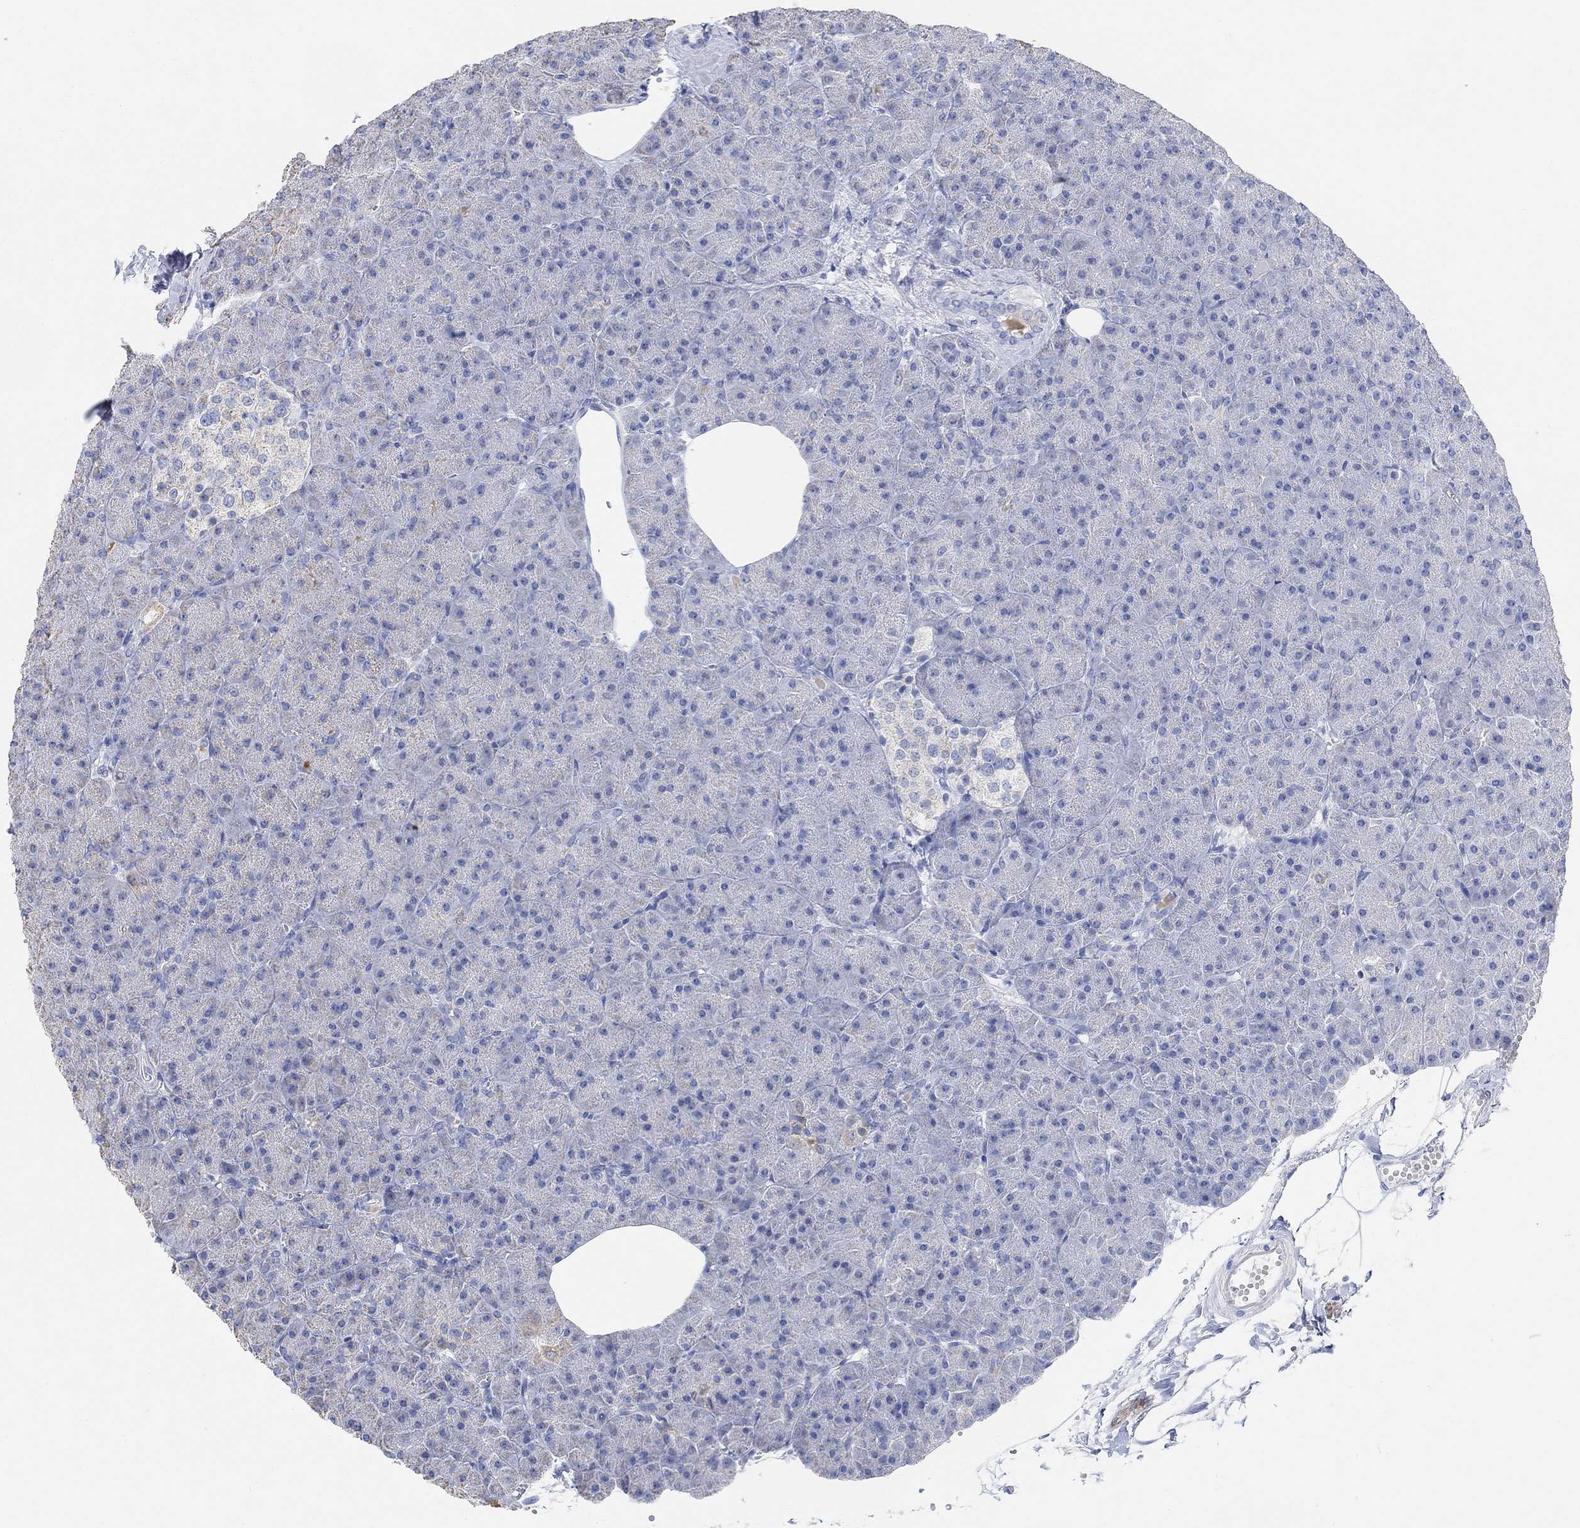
{"staining": {"intensity": "negative", "quantity": "none", "location": "none"}, "tissue": "pancreas", "cell_type": "Exocrine glandular cells", "image_type": "normal", "snomed": [{"axis": "morphology", "description": "Normal tissue, NOS"}, {"axis": "topography", "description": "Pancreas"}], "caption": "IHC of normal human pancreas displays no staining in exocrine glandular cells.", "gene": "SYT12", "patient": {"sex": "male", "age": 61}}